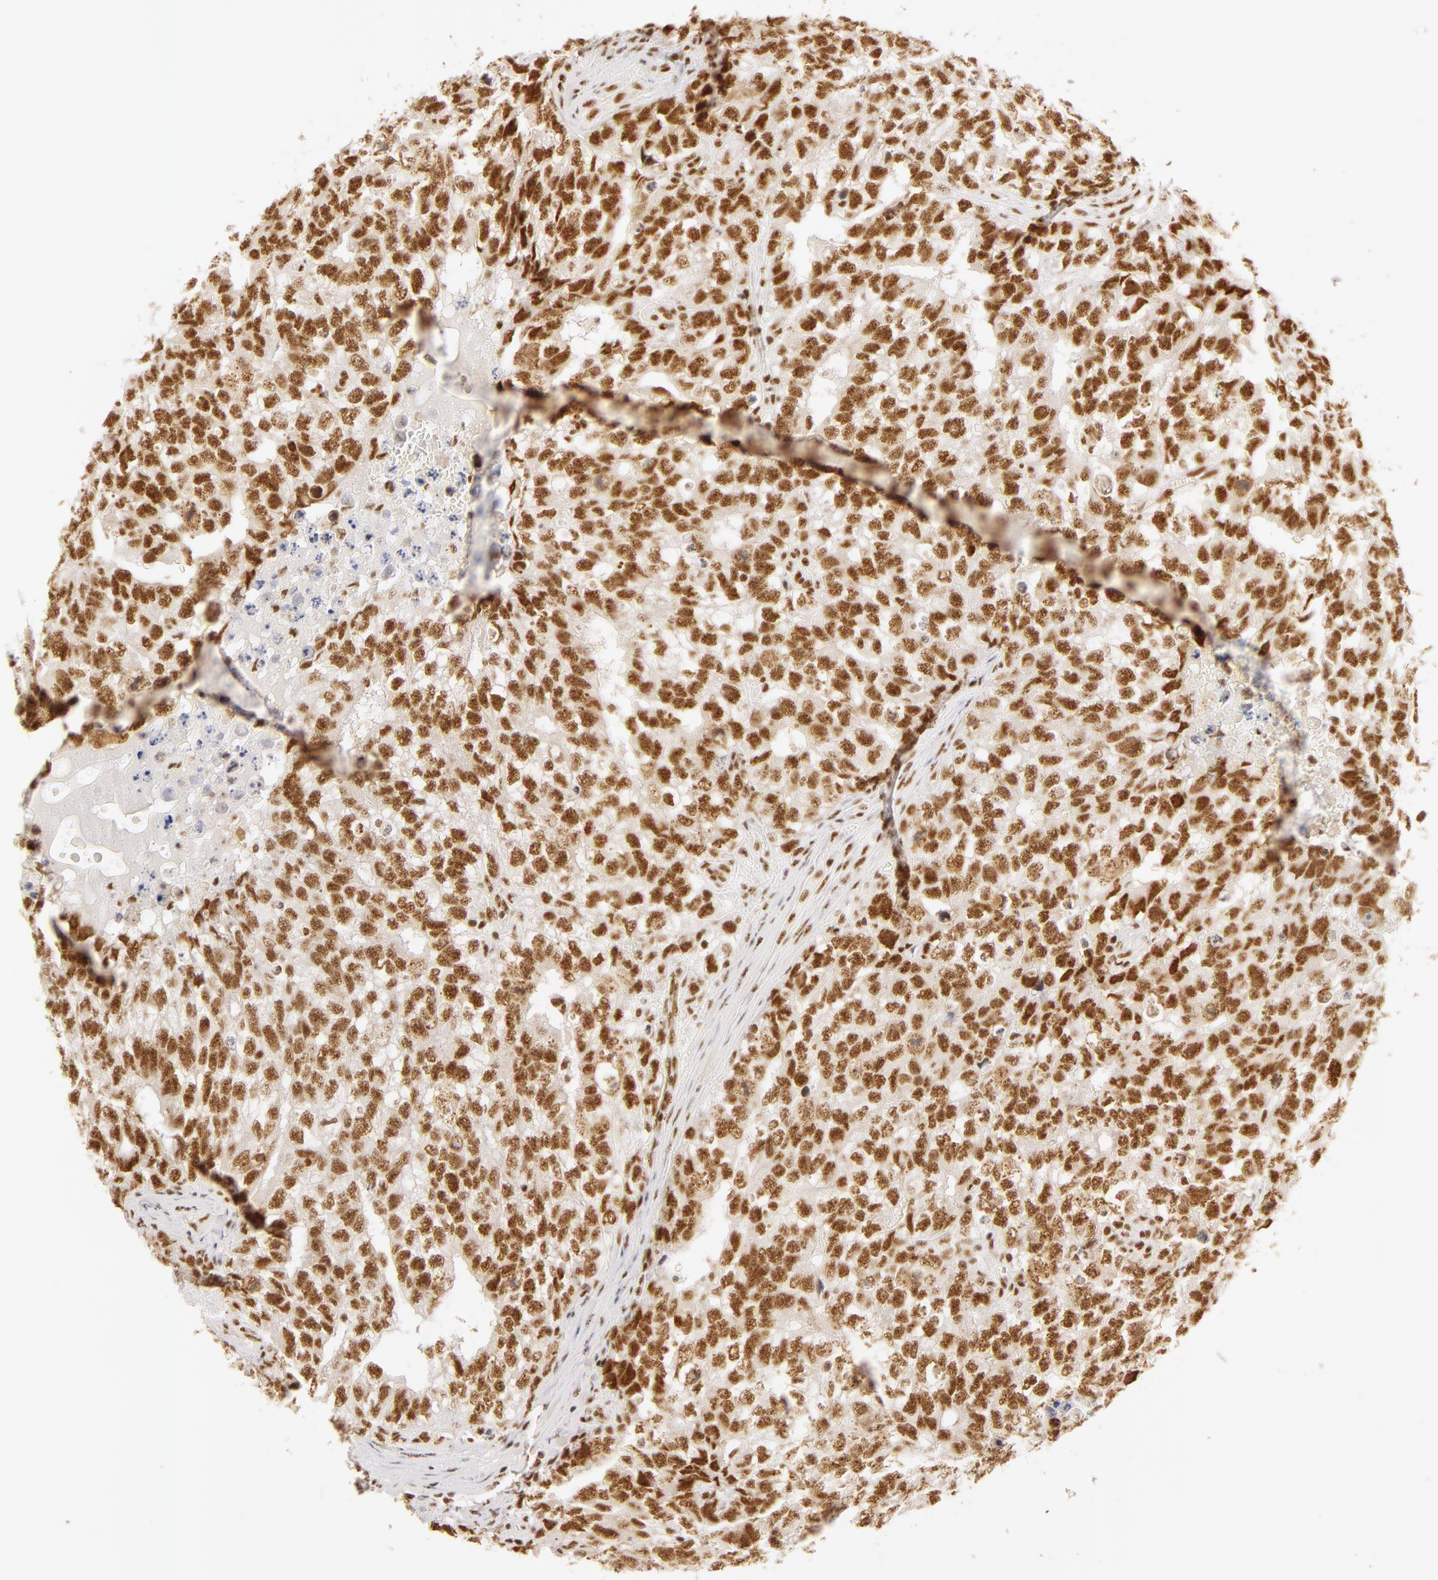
{"staining": {"intensity": "moderate", "quantity": ">75%", "location": "nuclear"}, "tissue": "testis cancer", "cell_type": "Tumor cells", "image_type": "cancer", "snomed": [{"axis": "morphology", "description": "Carcinoma, Embryonal, NOS"}, {"axis": "topography", "description": "Testis"}], "caption": "Embryonal carcinoma (testis) stained with a protein marker displays moderate staining in tumor cells.", "gene": "RBM39", "patient": {"sex": "male", "age": 31}}